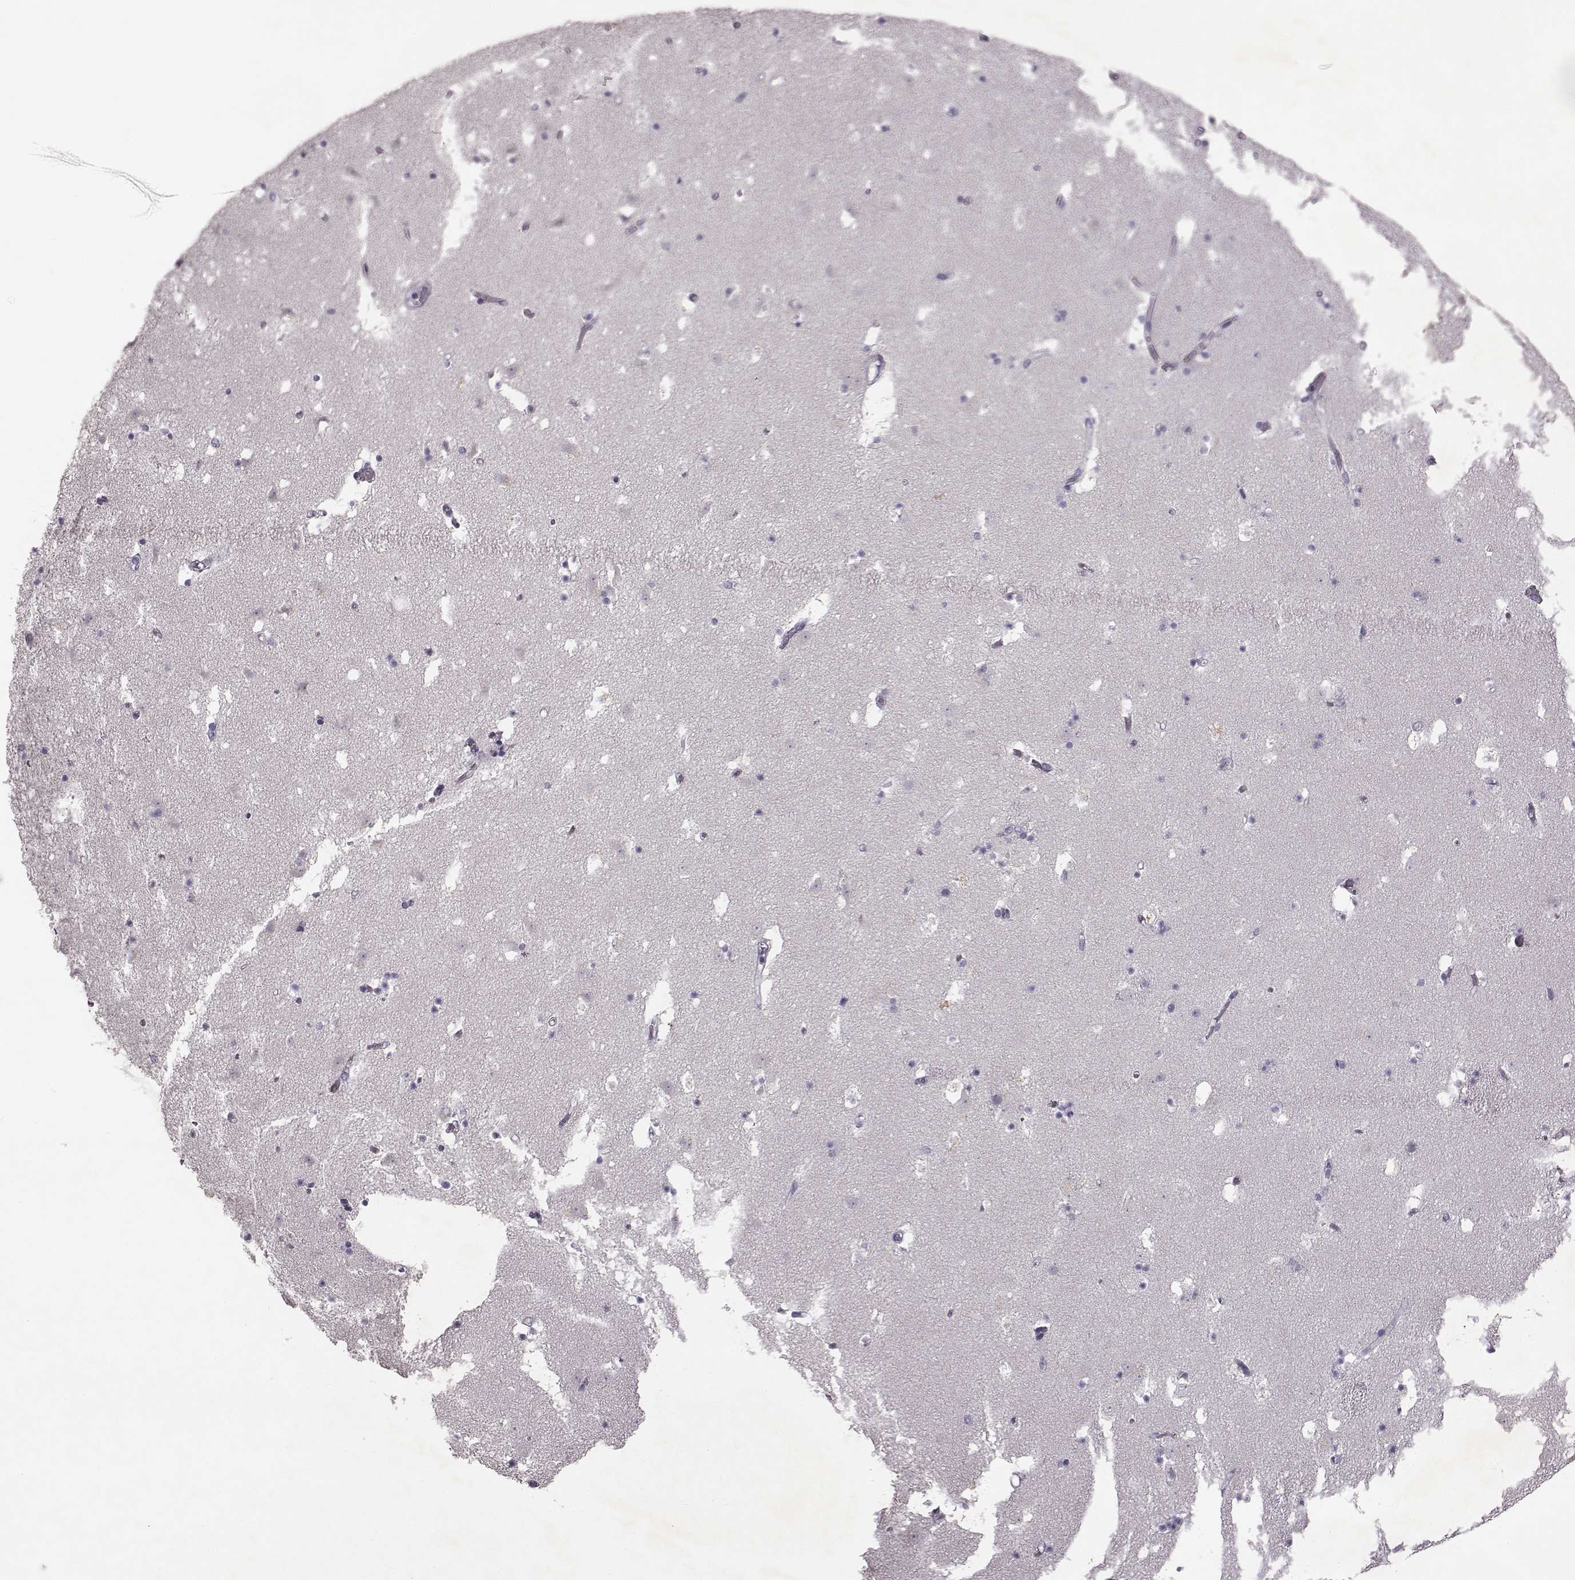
{"staining": {"intensity": "negative", "quantity": "none", "location": "none"}, "tissue": "caudate", "cell_type": "Glial cells", "image_type": "normal", "snomed": [{"axis": "morphology", "description": "Normal tissue, NOS"}, {"axis": "topography", "description": "Lateral ventricle wall"}], "caption": "Immunohistochemistry micrograph of unremarkable caudate: caudate stained with DAB shows no significant protein positivity in glial cells.", "gene": "SPAG17", "patient": {"sex": "female", "age": 42}}